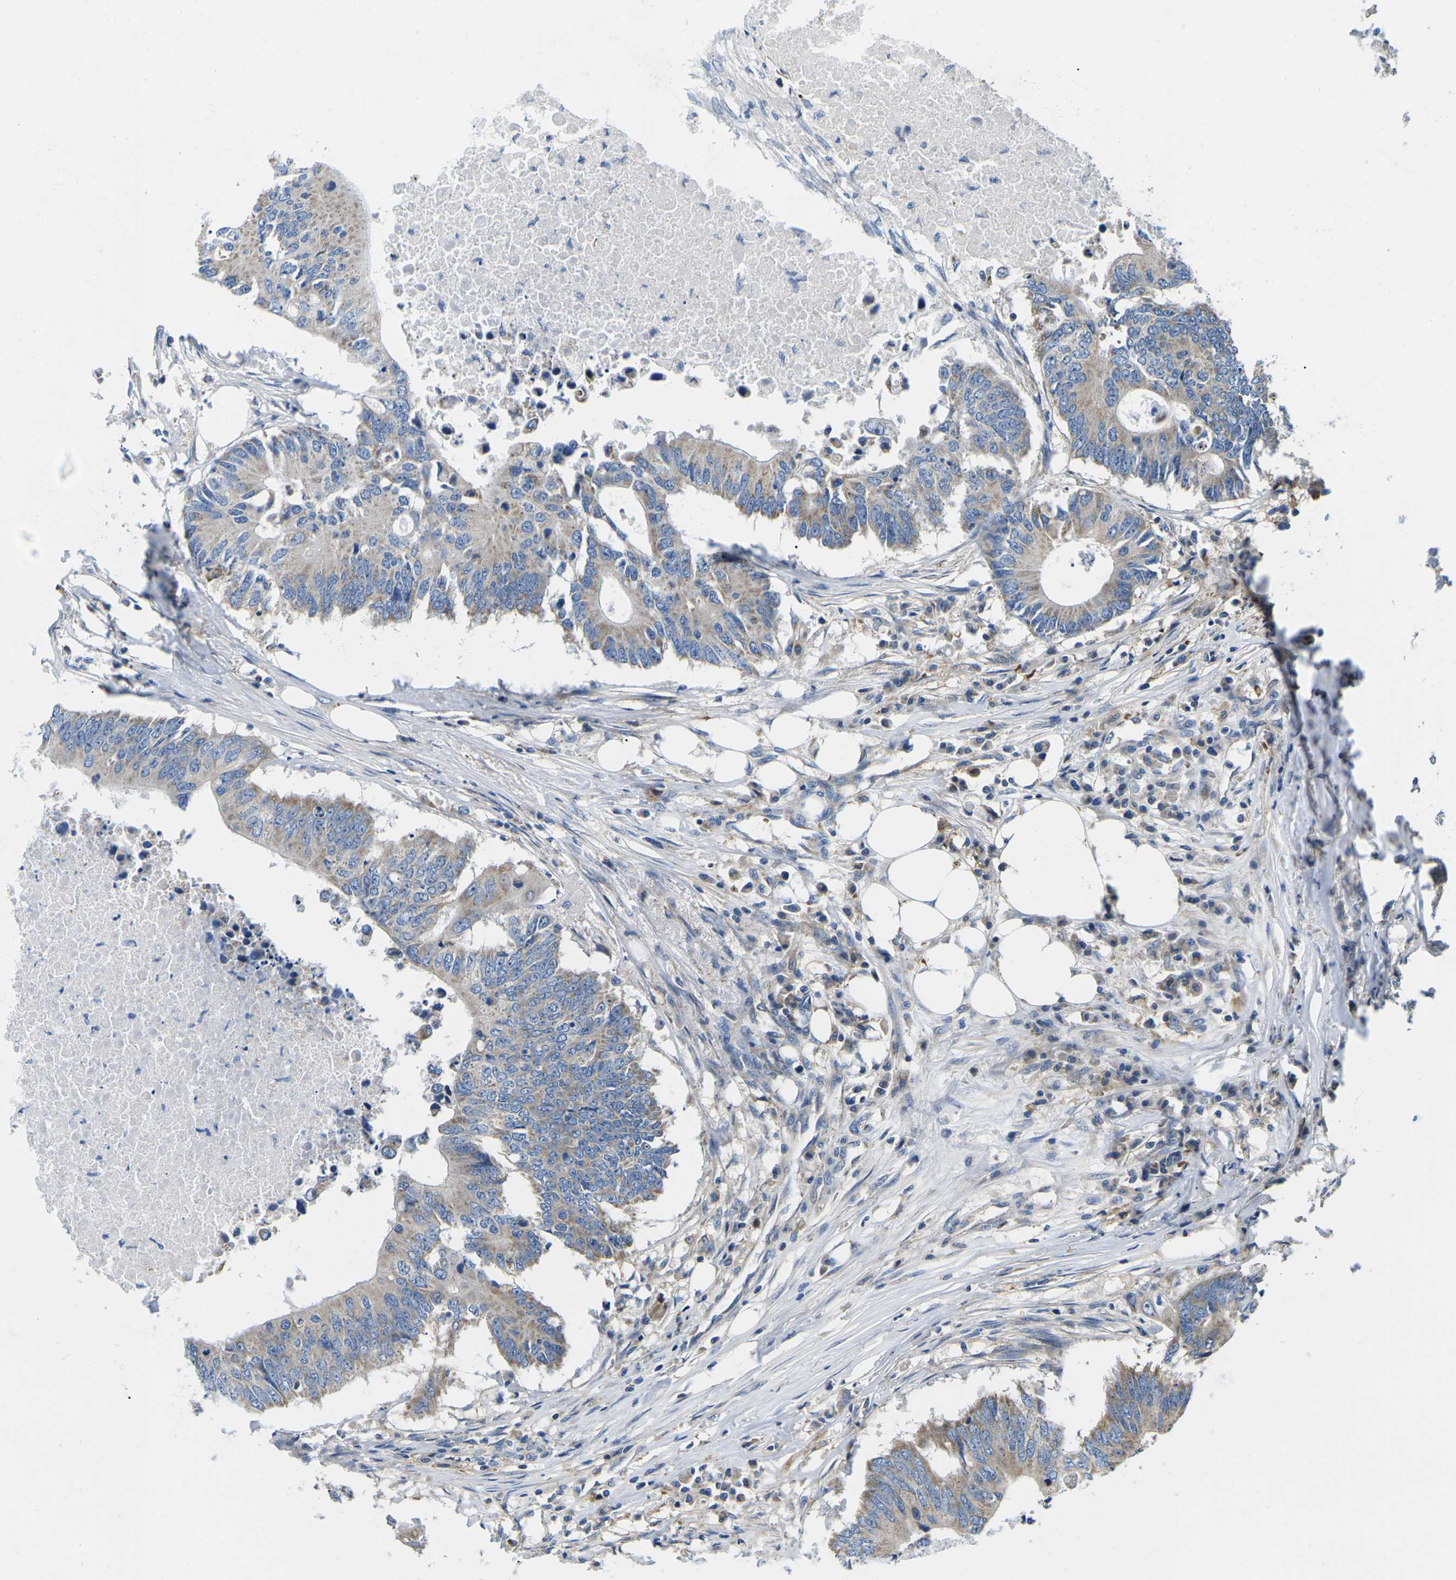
{"staining": {"intensity": "moderate", "quantity": "<25%", "location": "cytoplasmic/membranous"}, "tissue": "colorectal cancer", "cell_type": "Tumor cells", "image_type": "cancer", "snomed": [{"axis": "morphology", "description": "Adenocarcinoma, NOS"}, {"axis": "topography", "description": "Colon"}], "caption": "Colorectal cancer stained with a brown dye reveals moderate cytoplasmic/membranous positive staining in about <25% of tumor cells.", "gene": "TMEFF2", "patient": {"sex": "male", "age": 71}}